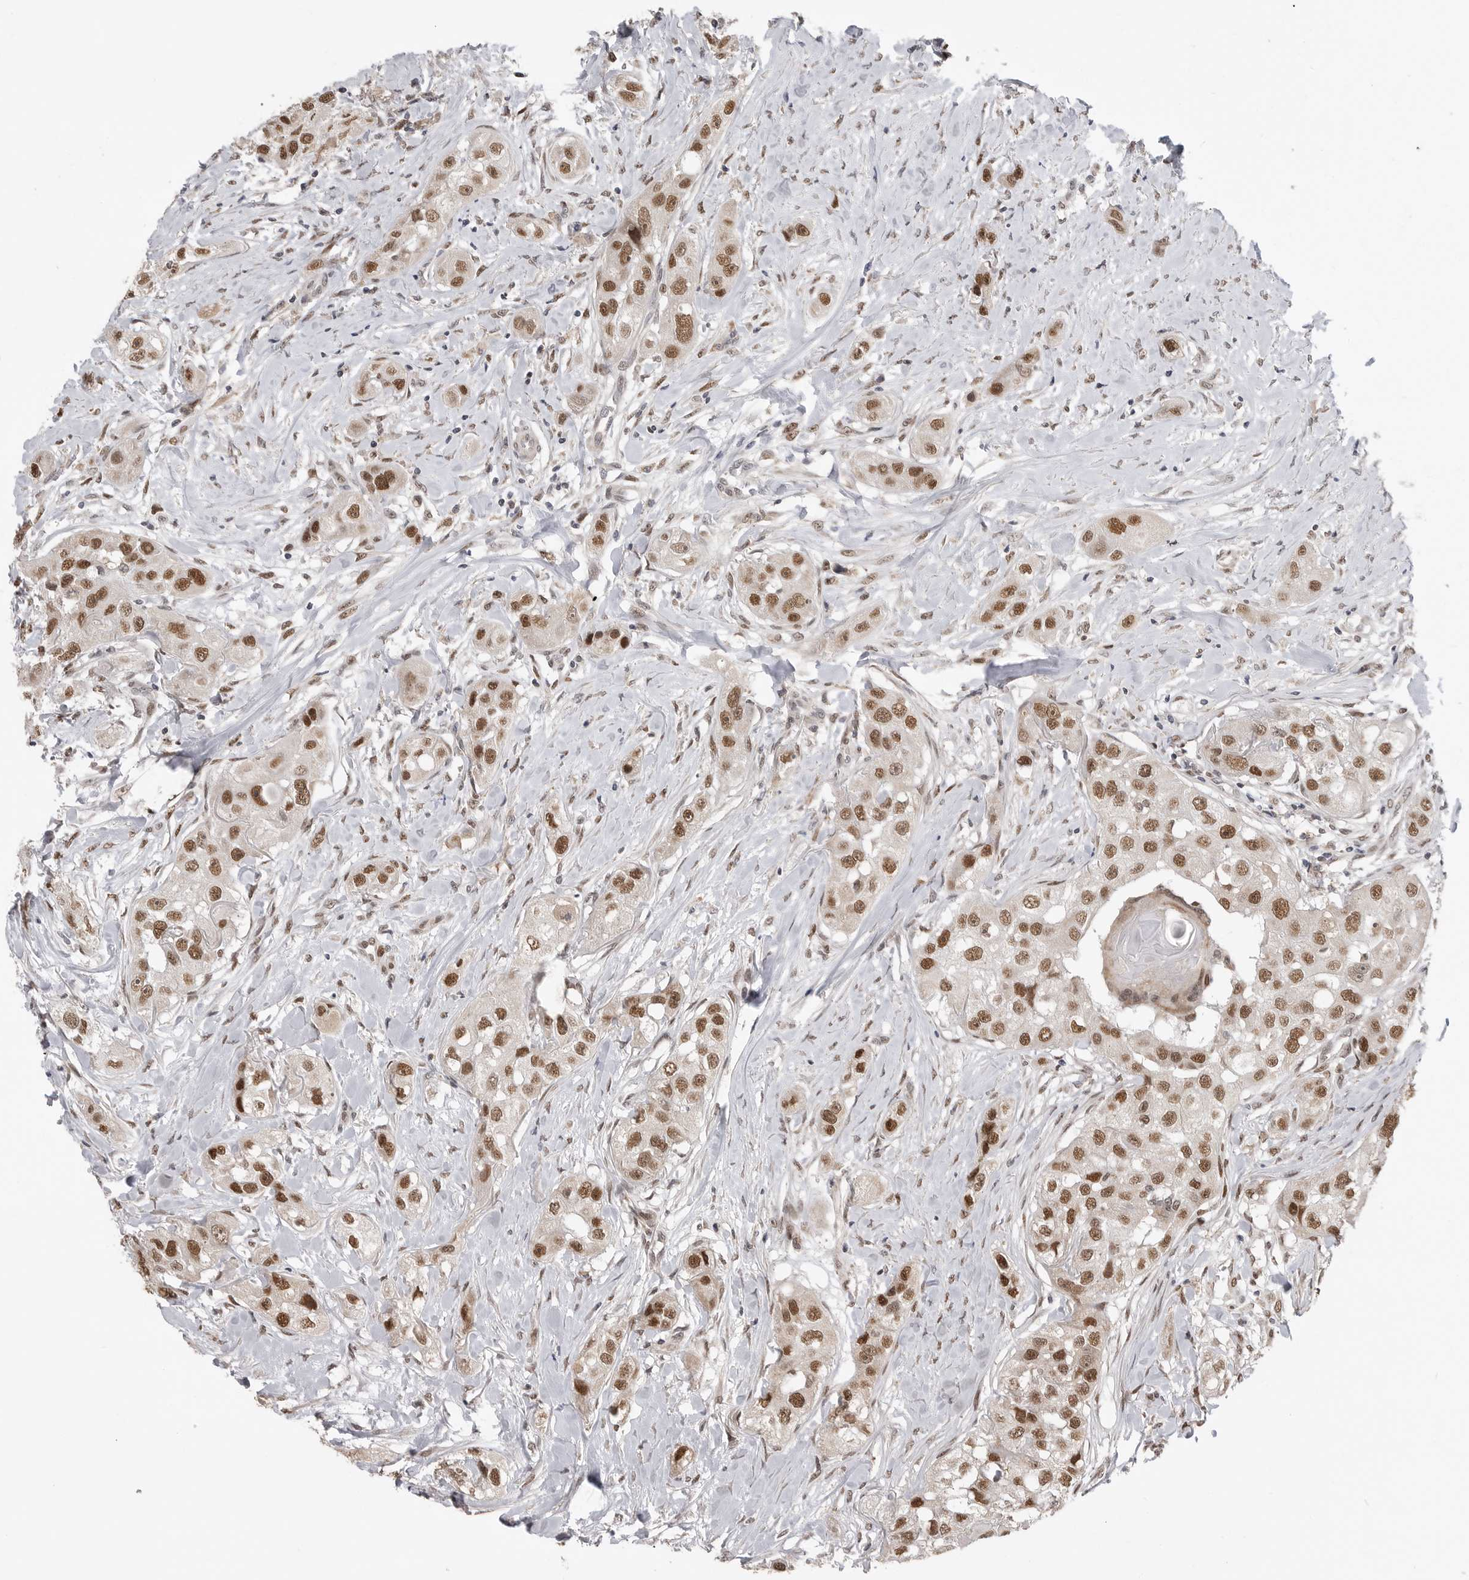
{"staining": {"intensity": "strong", "quantity": ">75%", "location": "nuclear"}, "tissue": "head and neck cancer", "cell_type": "Tumor cells", "image_type": "cancer", "snomed": [{"axis": "morphology", "description": "Normal tissue, NOS"}, {"axis": "morphology", "description": "Squamous cell carcinoma, NOS"}, {"axis": "topography", "description": "Skeletal muscle"}, {"axis": "topography", "description": "Head-Neck"}], "caption": "High-magnification brightfield microscopy of head and neck cancer (squamous cell carcinoma) stained with DAB (3,3'-diaminobenzidine) (brown) and counterstained with hematoxylin (blue). tumor cells exhibit strong nuclear positivity is identified in about>75% of cells.", "gene": "SMARCC1", "patient": {"sex": "male", "age": 51}}